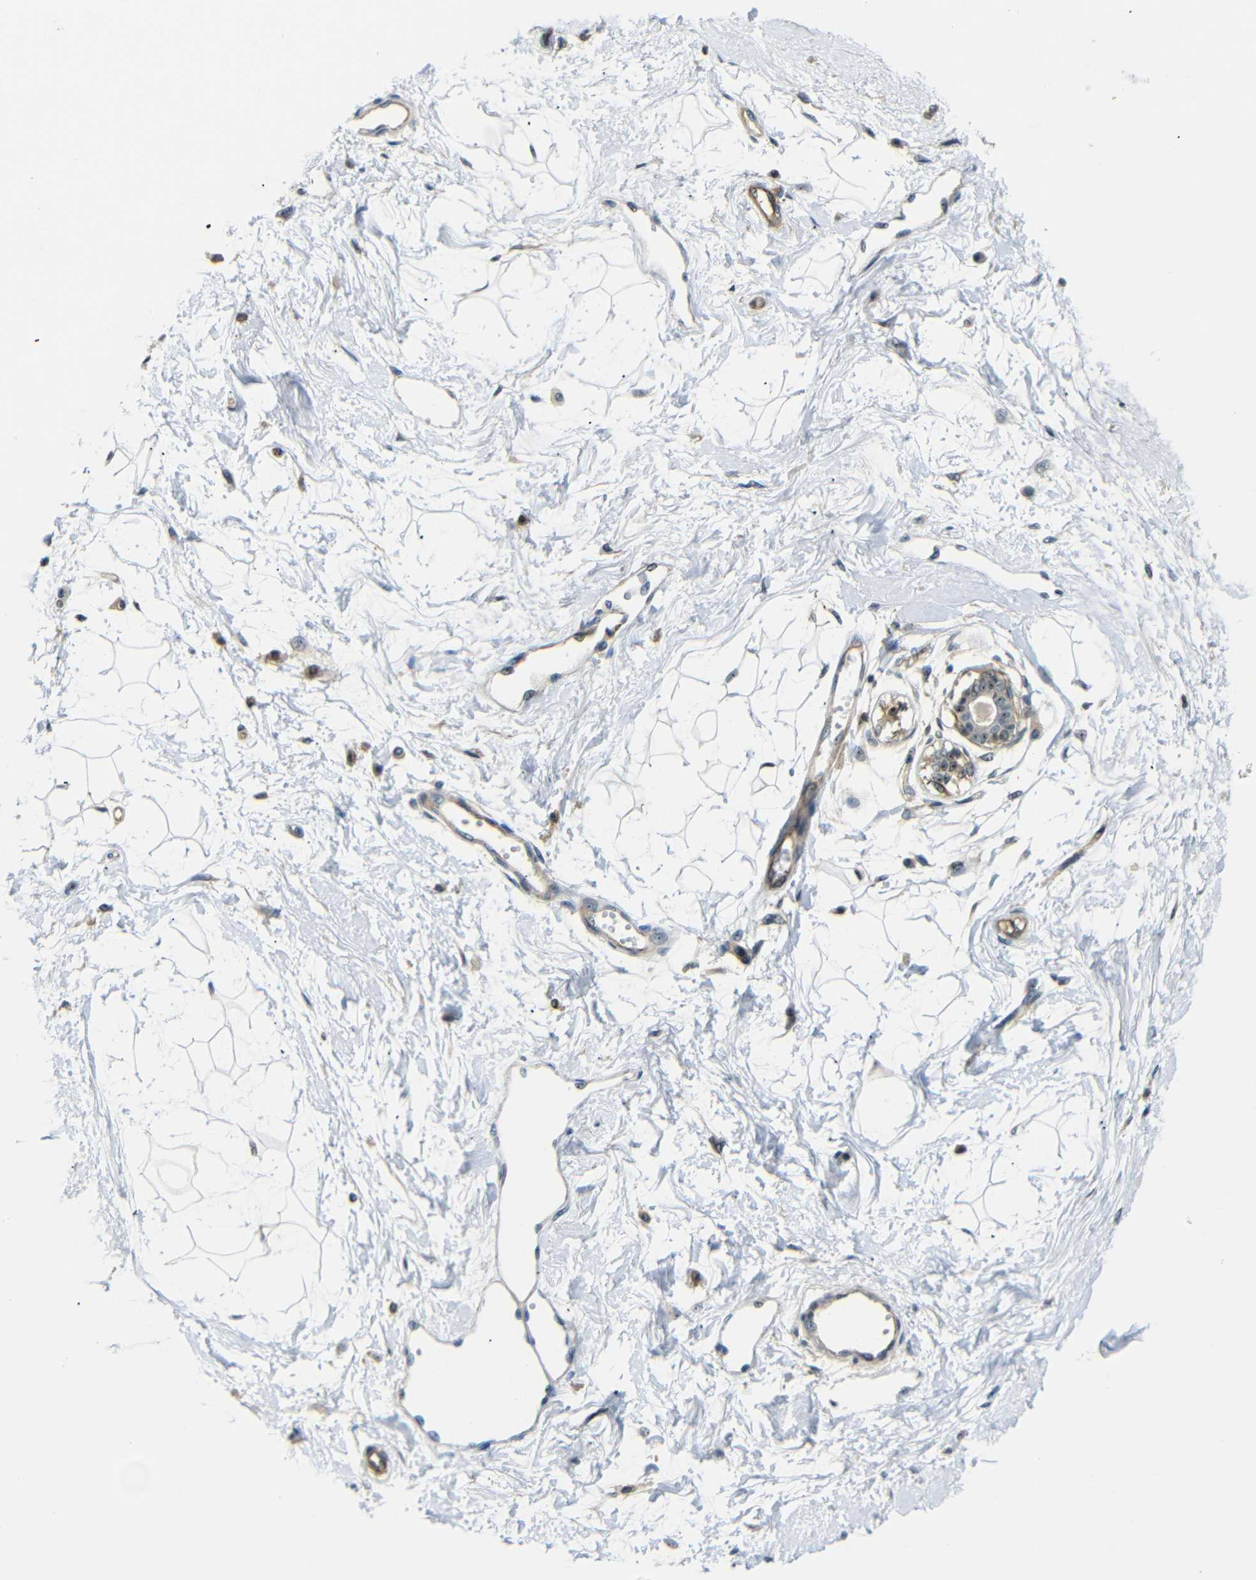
{"staining": {"intensity": "negative", "quantity": "none", "location": "none"}, "tissue": "breast", "cell_type": "Adipocytes", "image_type": "normal", "snomed": [{"axis": "morphology", "description": "Normal tissue, NOS"}, {"axis": "topography", "description": "Breast"}], "caption": "Immunohistochemistry image of unremarkable breast: breast stained with DAB displays no significant protein expression in adipocytes.", "gene": "PARN", "patient": {"sex": "female", "age": 45}}